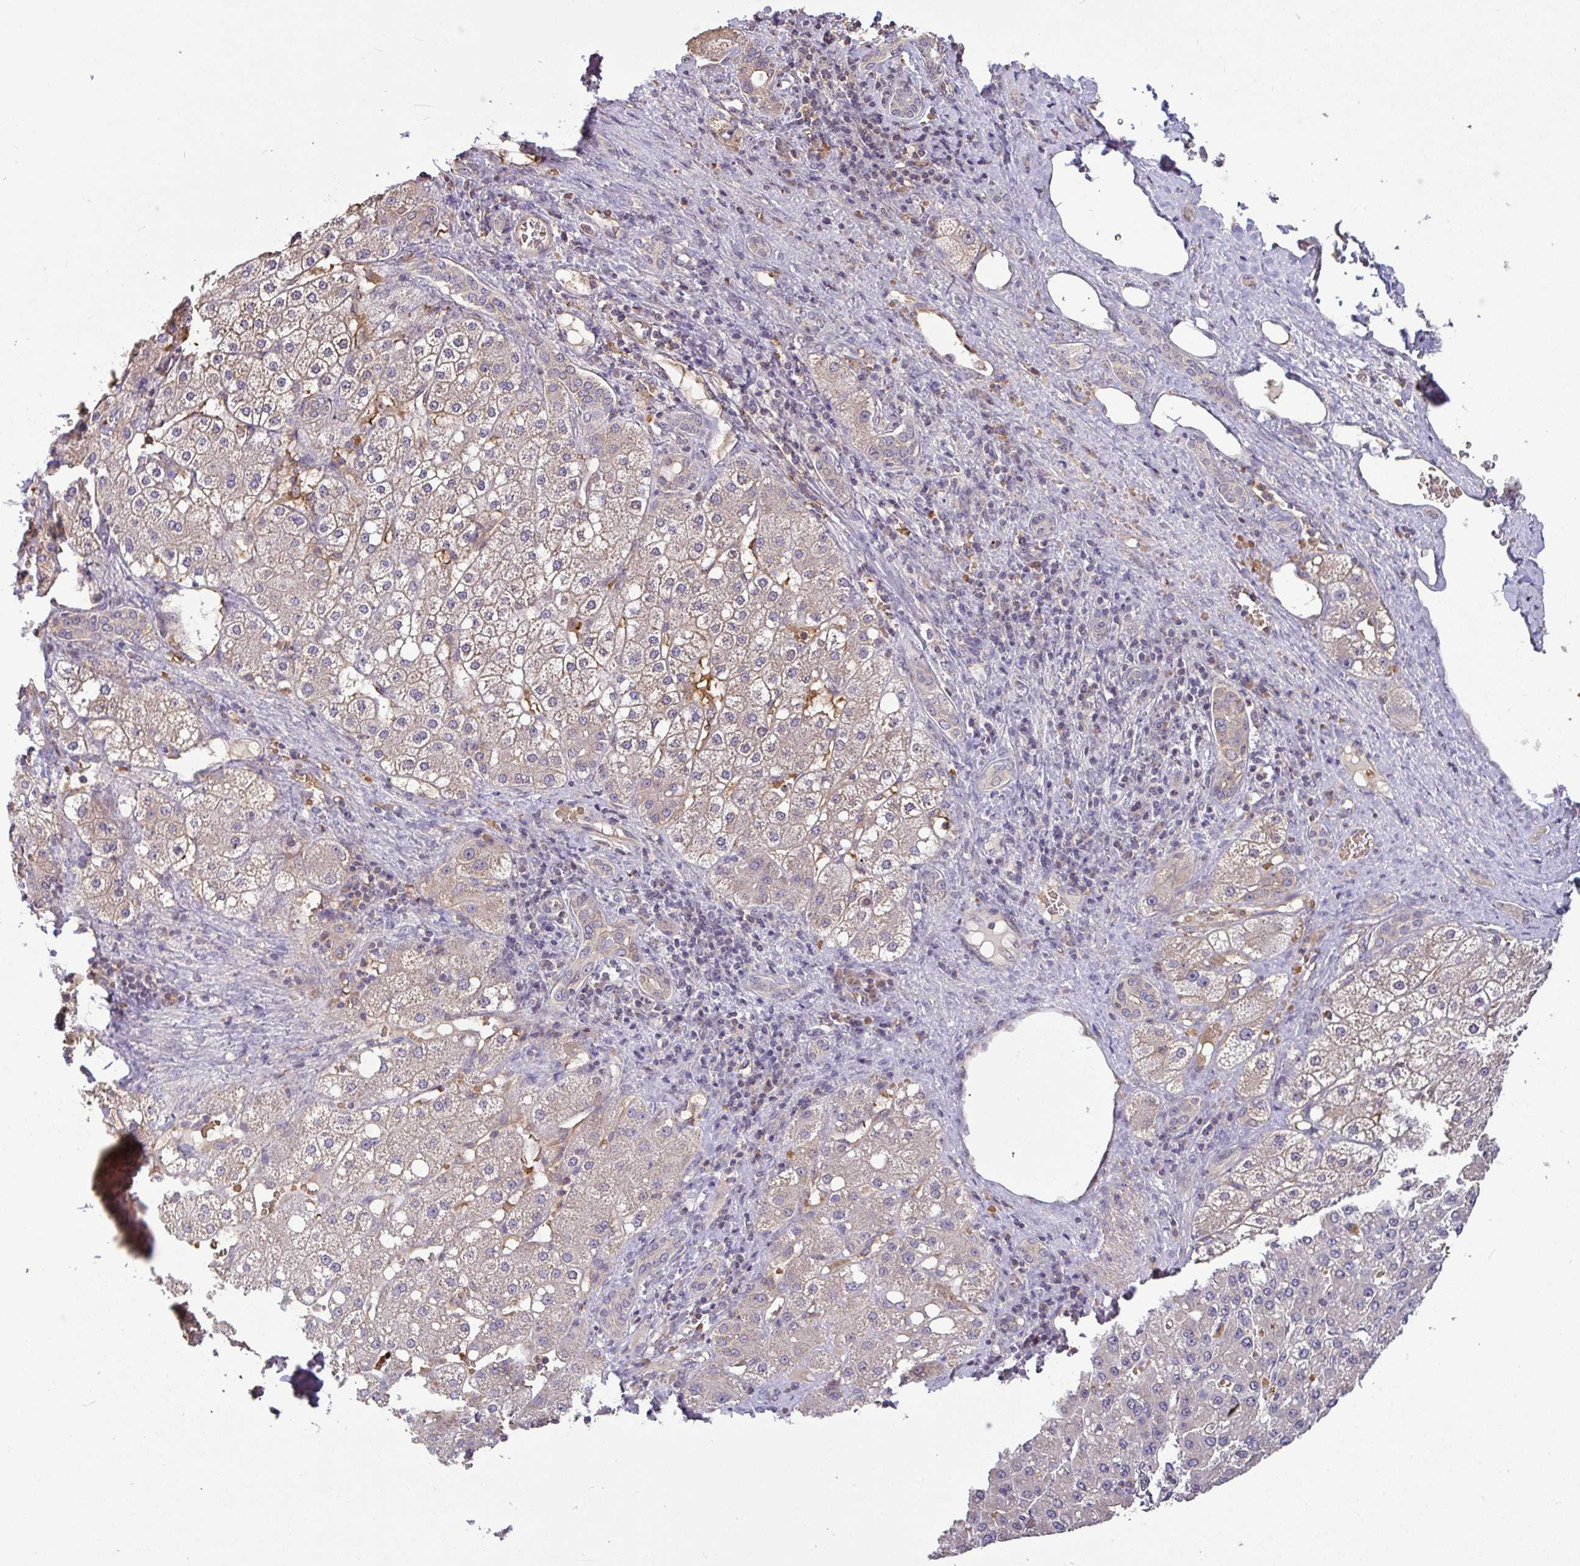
{"staining": {"intensity": "weak", "quantity": "<25%", "location": "cytoplasmic/membranous"}, "tissue": "liver cancer", "cell_type": "Tumor cells", "image_type": "cancer", "snomed": [{"axis": "morphology", "description": "Carcinoma, Hepatocellular, NOS"}, {"axis": "topography", "description": "Liver"}], "caption": "Tumor cells show no significant protein staining in liver cancer.", "gene": "C1QTNF9B", "patient": {"sex": "male", "age": 67}}